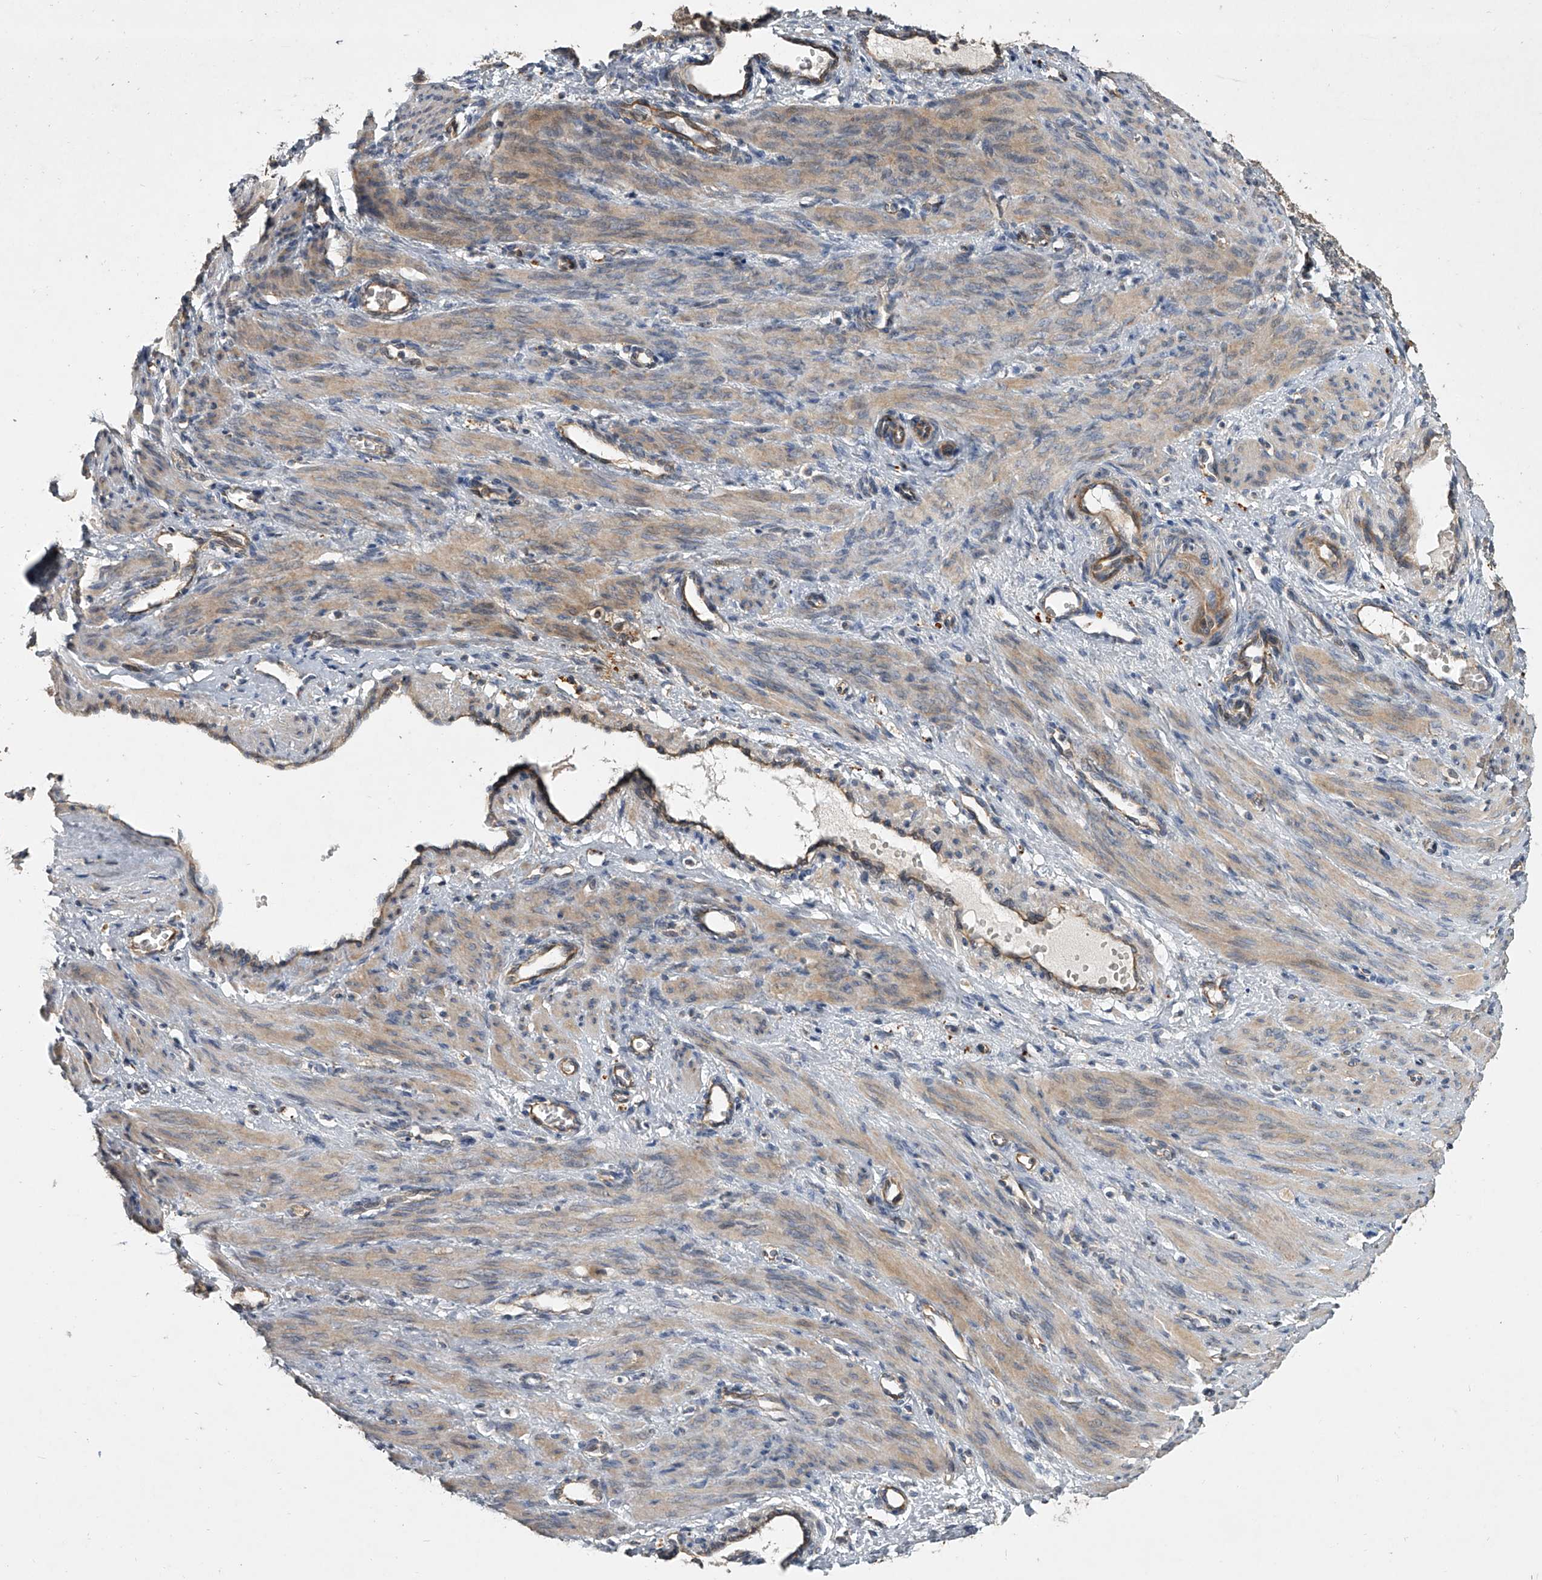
{"staining": {"intensity": "moderate", "quantity": ">75%", "location": "cytoplasmic/membranous"}, "tissue": "smooth muscle", "cell_type": "Smooth muscle cells", "image_type": "normal", "snomed": [{"axis": "morphology", "description": "Normal tissue, NOS"}, {"axis": "topography", "description": "Endometrium"}], "caption": "Smooth muscle cells display moderate cytoplasmic/membranous positivity in about >75% of cells in normal smooth muscle.", "gene": "DOCK9", "patient": {"sex": "female", "age": 33}}